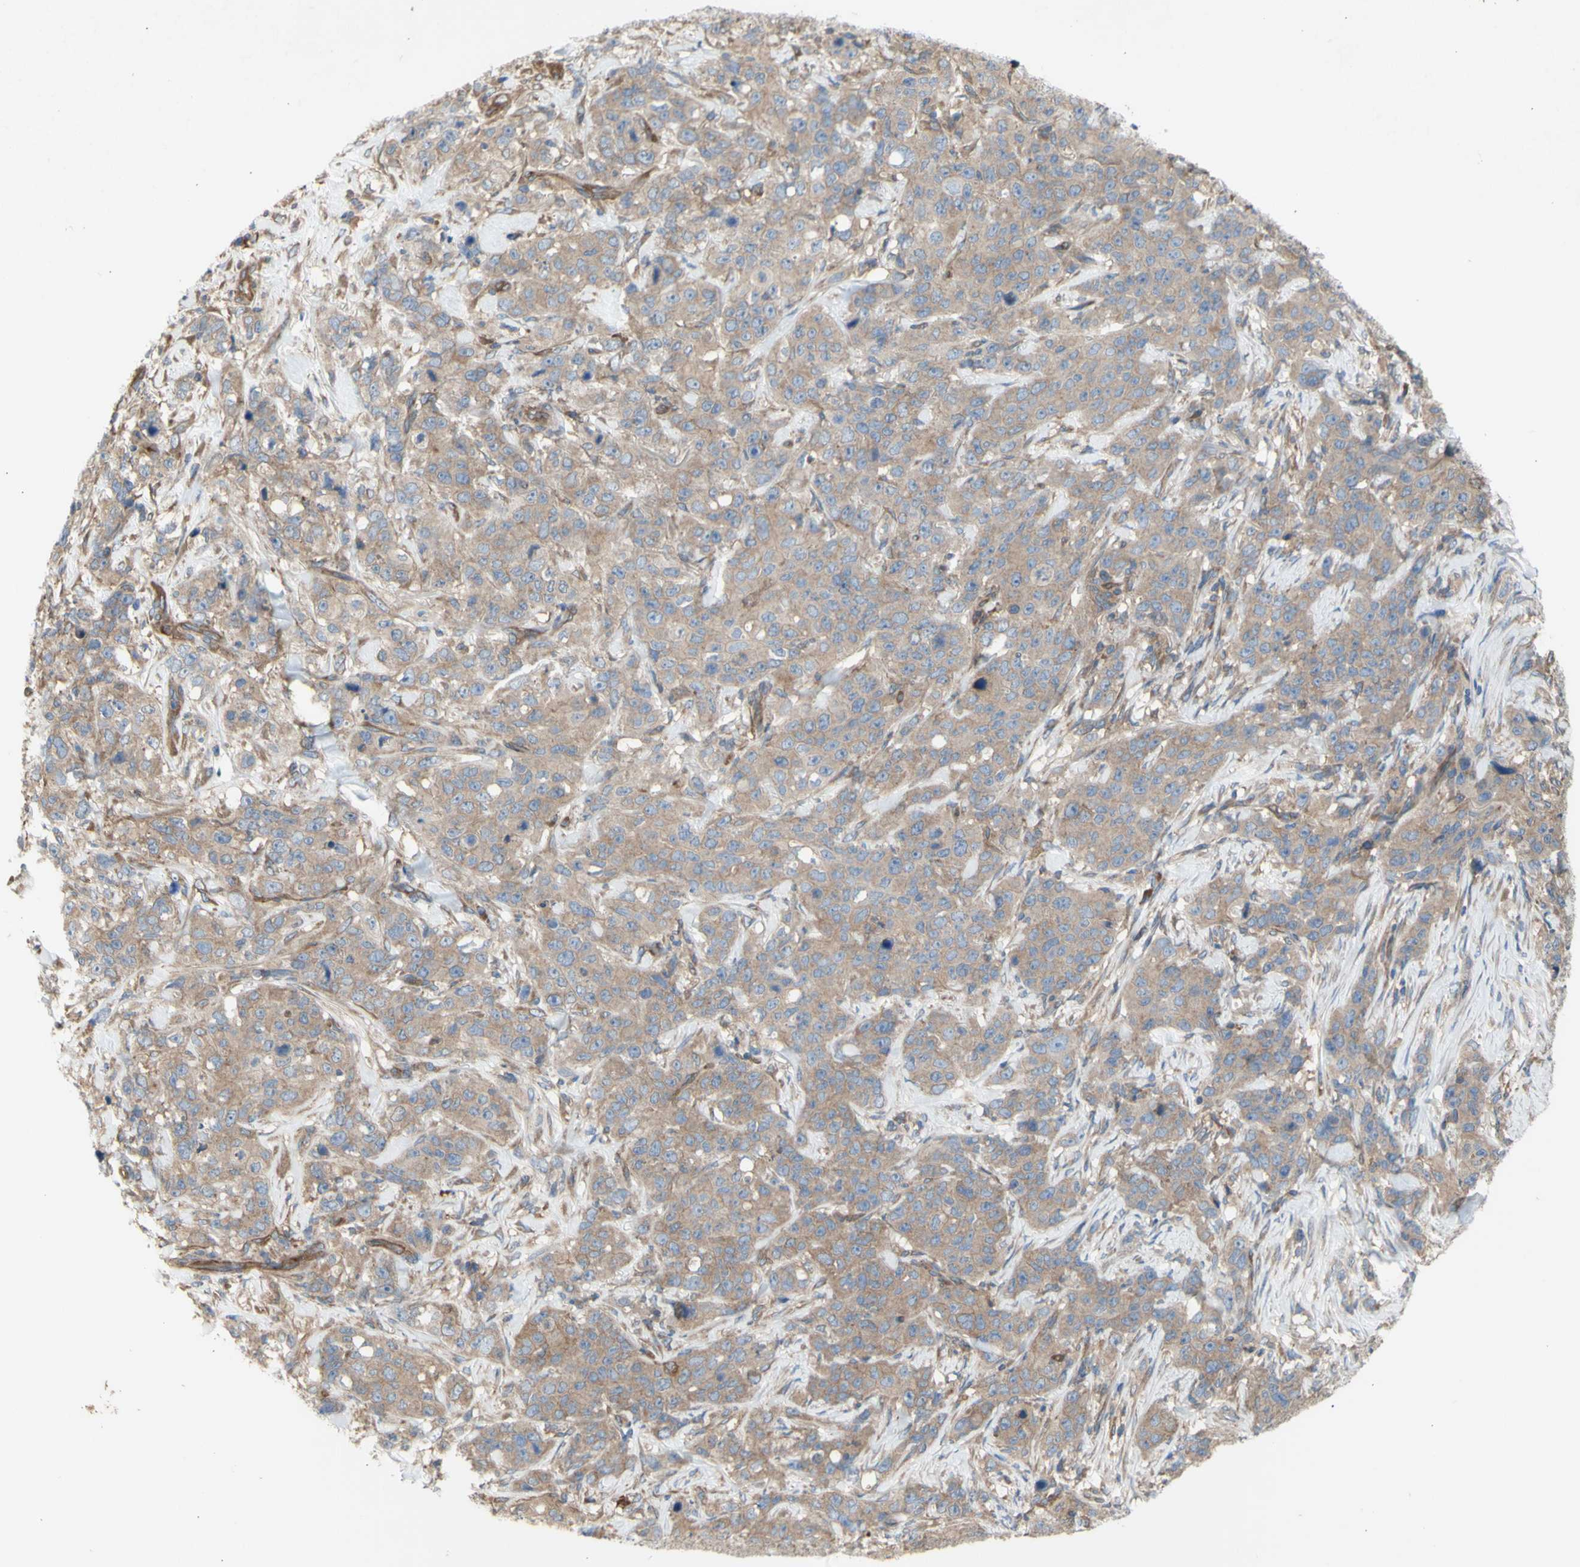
{"staining": {"intensity": "weak", "quantity": ">75%", "location": "cytoplasmic/membranous"}, "tissue": "stomach cancer", "cell_type": "Tumor cells", "image_type": "cancer", "snomed": [{"axis": "morphology", "description": "Adenocarcinoma, NOS"}, {"axis": "topography", "description": "Stomach"}], "caption": "A low amount of weak cytoplasmic/membranous staining is appreciated in approximately >75% of tumor cells in adenocarcinoma (stomach) tissue.", "gene": "KLC1", "patient": {"sex": "male", "age": 48}}